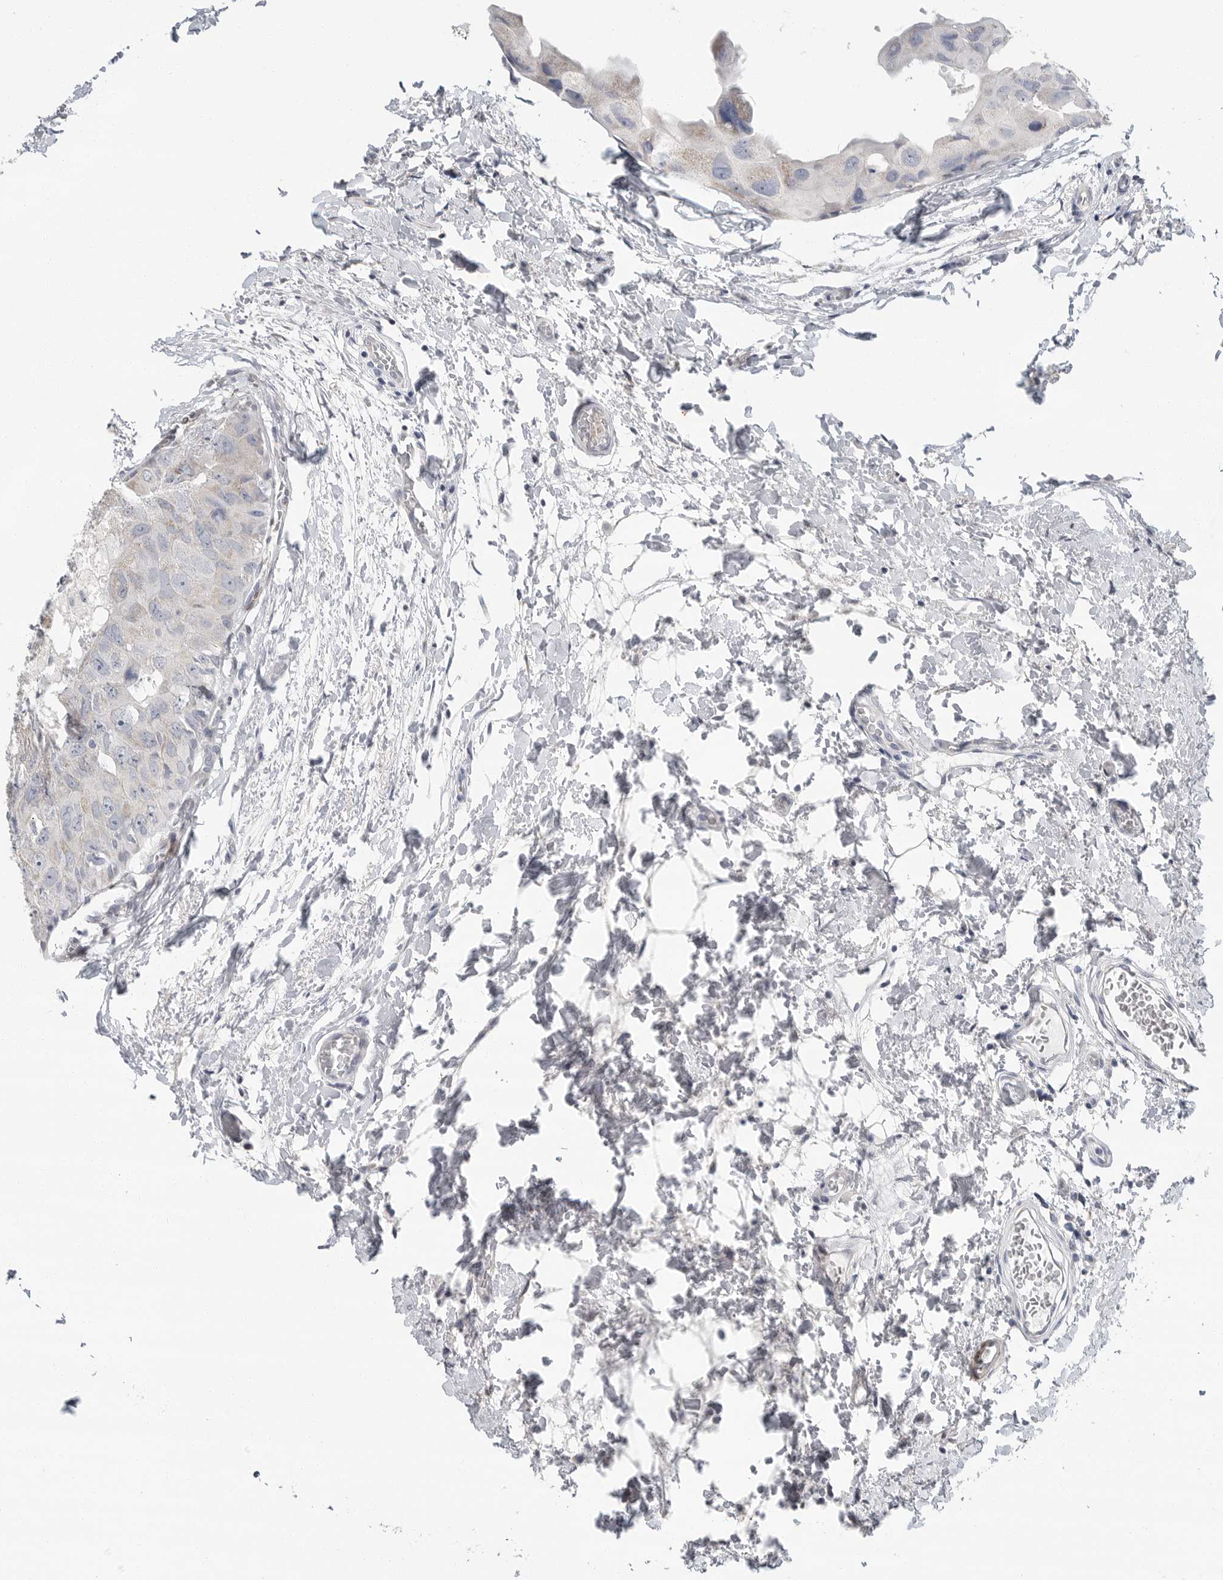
{"staining": {"intensity": "negative", "quantity": "none", "location": "none"}, "tissue": "breast cancer", "cell_type": "Tumor cells", "image_type": "cancer", "snomed": [{"axis": "morphology", "description": "Duct carcinoma"}, {"axis": "topography", "description": "Breast"}], "caption": "Tumor cells show no significant protein positivity in breast infiltrating ductal carcinoma.", "gene": "PLN", "patient": {"sex": "female", "age": 62}}